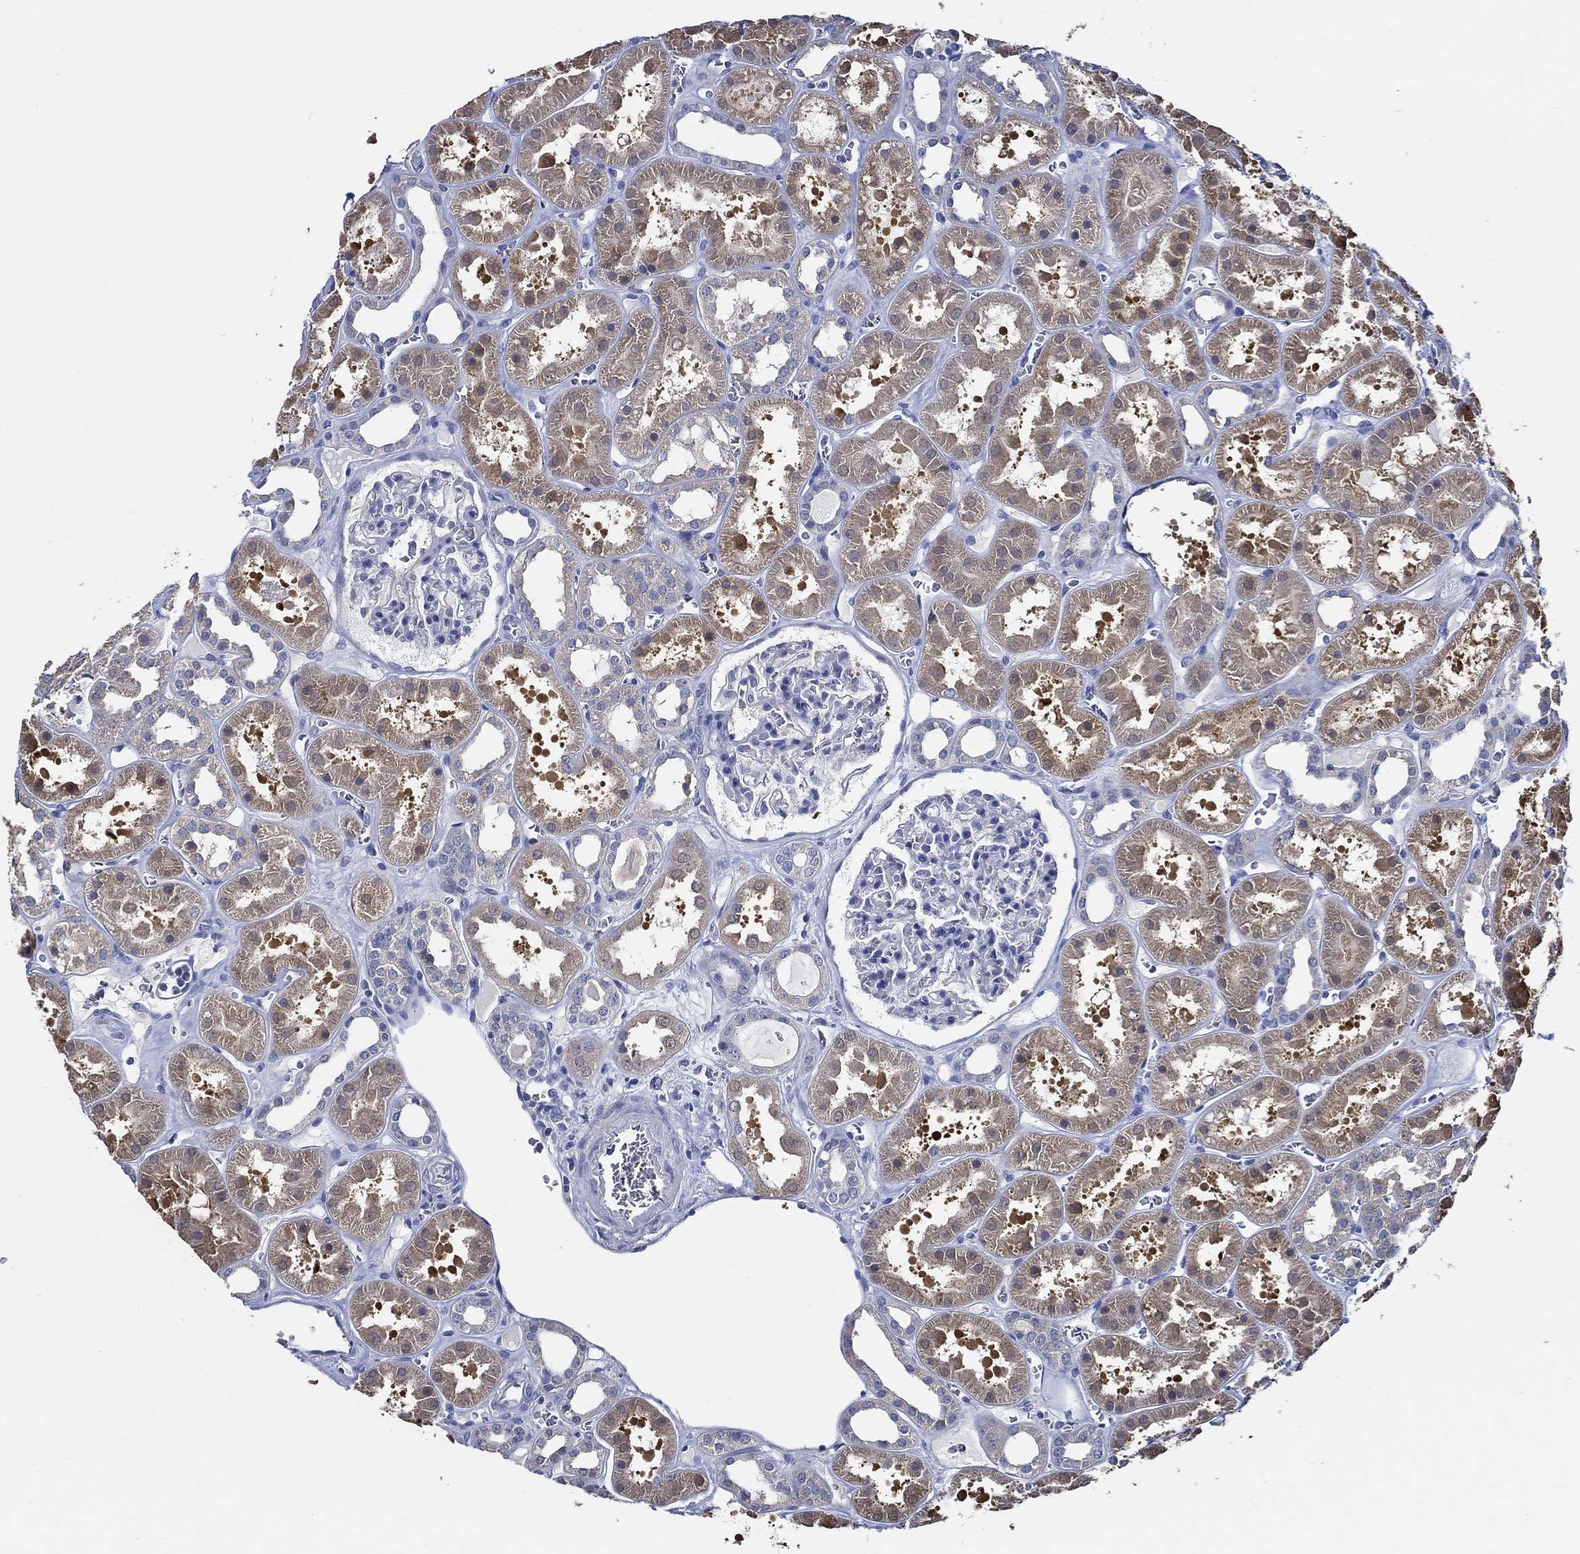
{"staining": {"intensity": "negative", "quantity": "none", "location": "none"}, "tissue": "kidney", "cell_type": "Cells in glomeruli", "image_type": "normal", "snomed": [{"axis": "morphology", "description": "Normal tissue, NOS"}, {"axis": "topography", "description": "Kidney"}], "caption": "Cells in glomeruli are negative for protein expression in normal human kidney. Nuclei are stained in blue.", "gene": "DOCK3", "patient": {"sex": "female", "age": 41}}